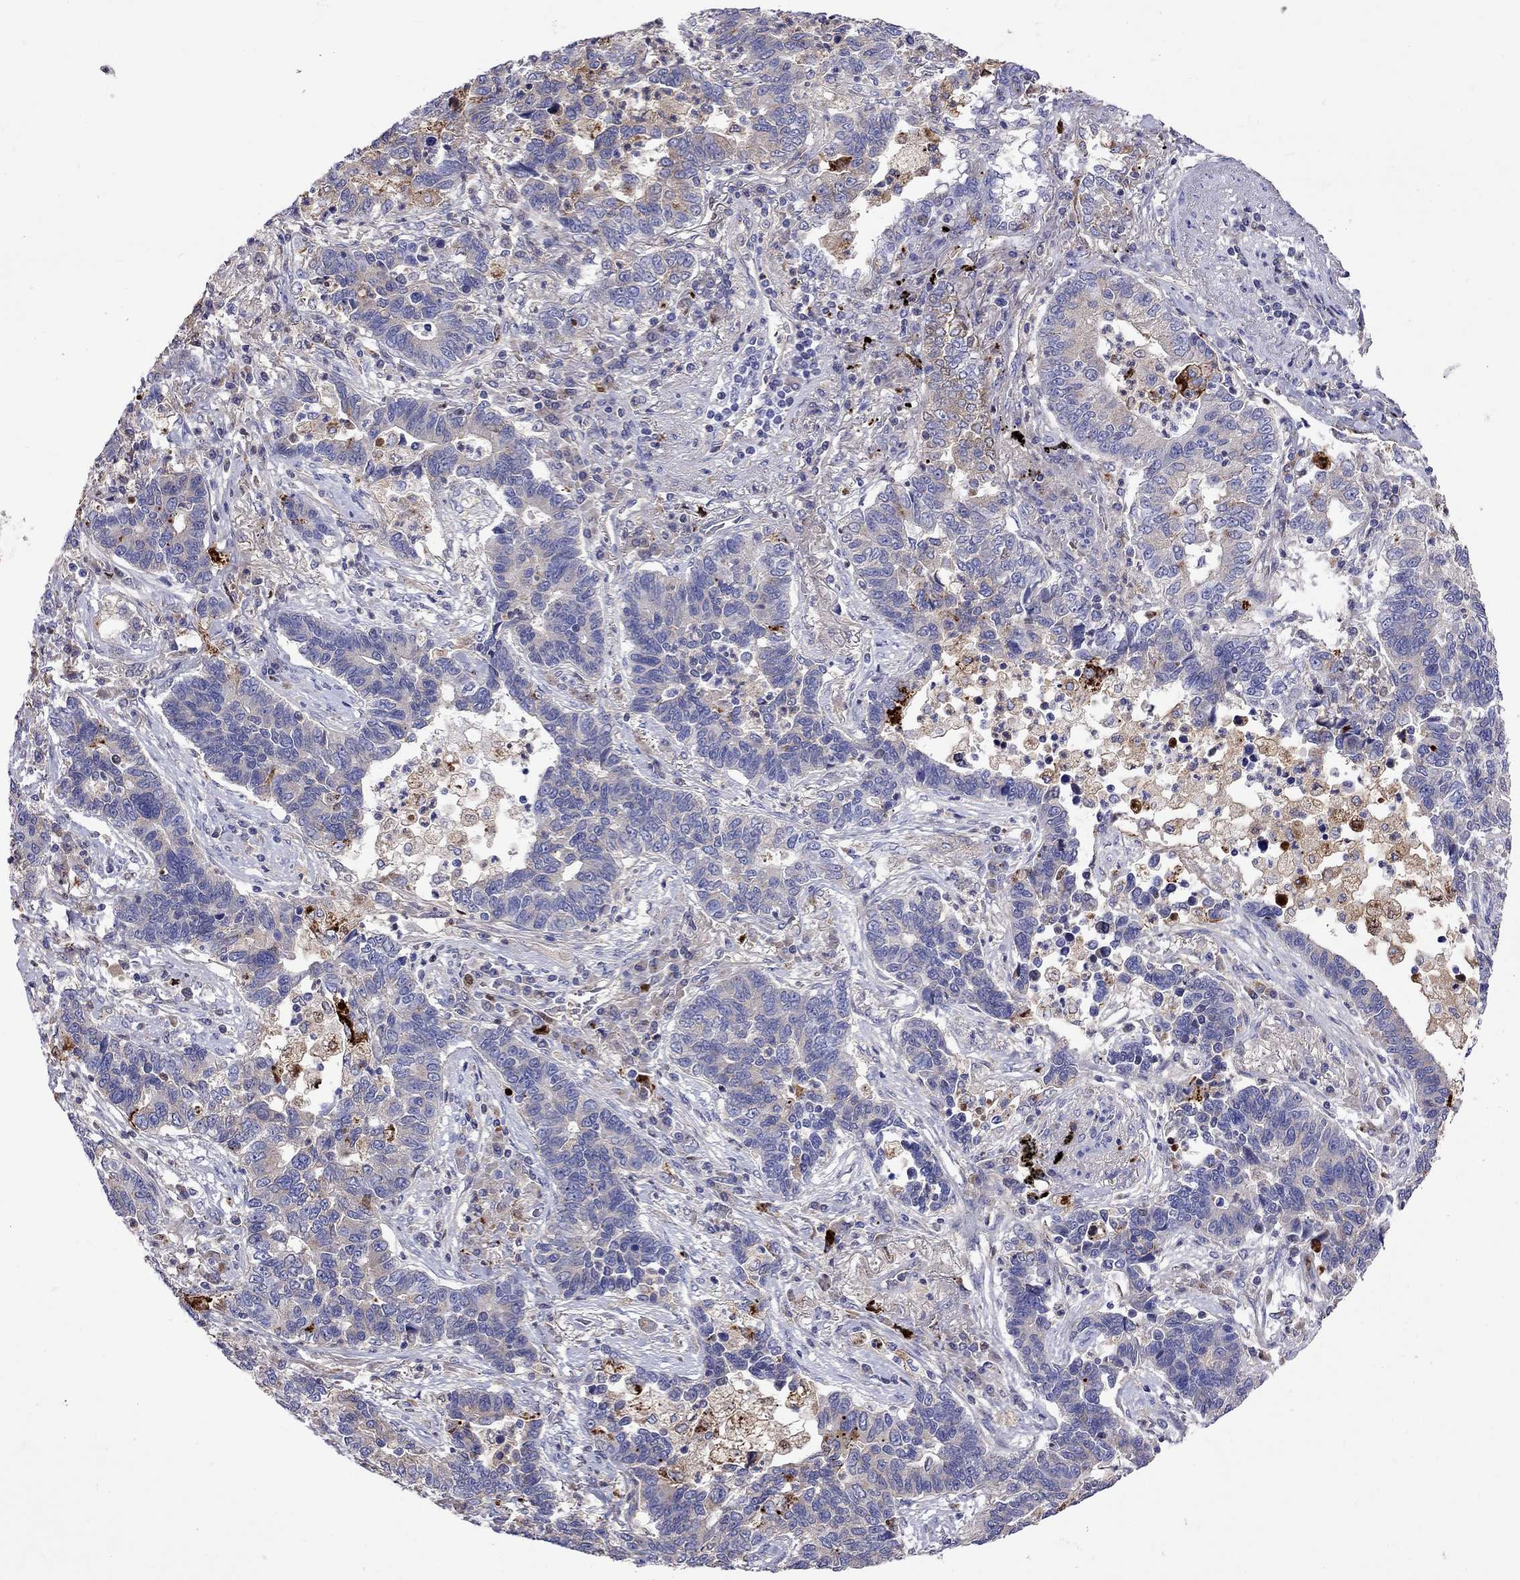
{"staining": {"intensity": "moderate", "quantity": "<25%", "location": "cytoplasmic/membranous"}, "tissue": "lung cancer", "cell_type": "Tumor cells", "image_type": "cancer", "snomed": [{"axis": "morphology", "description": "Adenocarcinoma, NOS"}, {"axis": "topography", "description": "Lung"}], "caption": "IHC micrograph of human lung cancer (adenocarcinoma) stained for a protein (brown), which demonstrates low levels of moderate cytoplasmic/membranous positivity in approximately <25% of tumor cells.", "gene": "SERPINA3", "patient": {"sex": "female", "age": 57}}